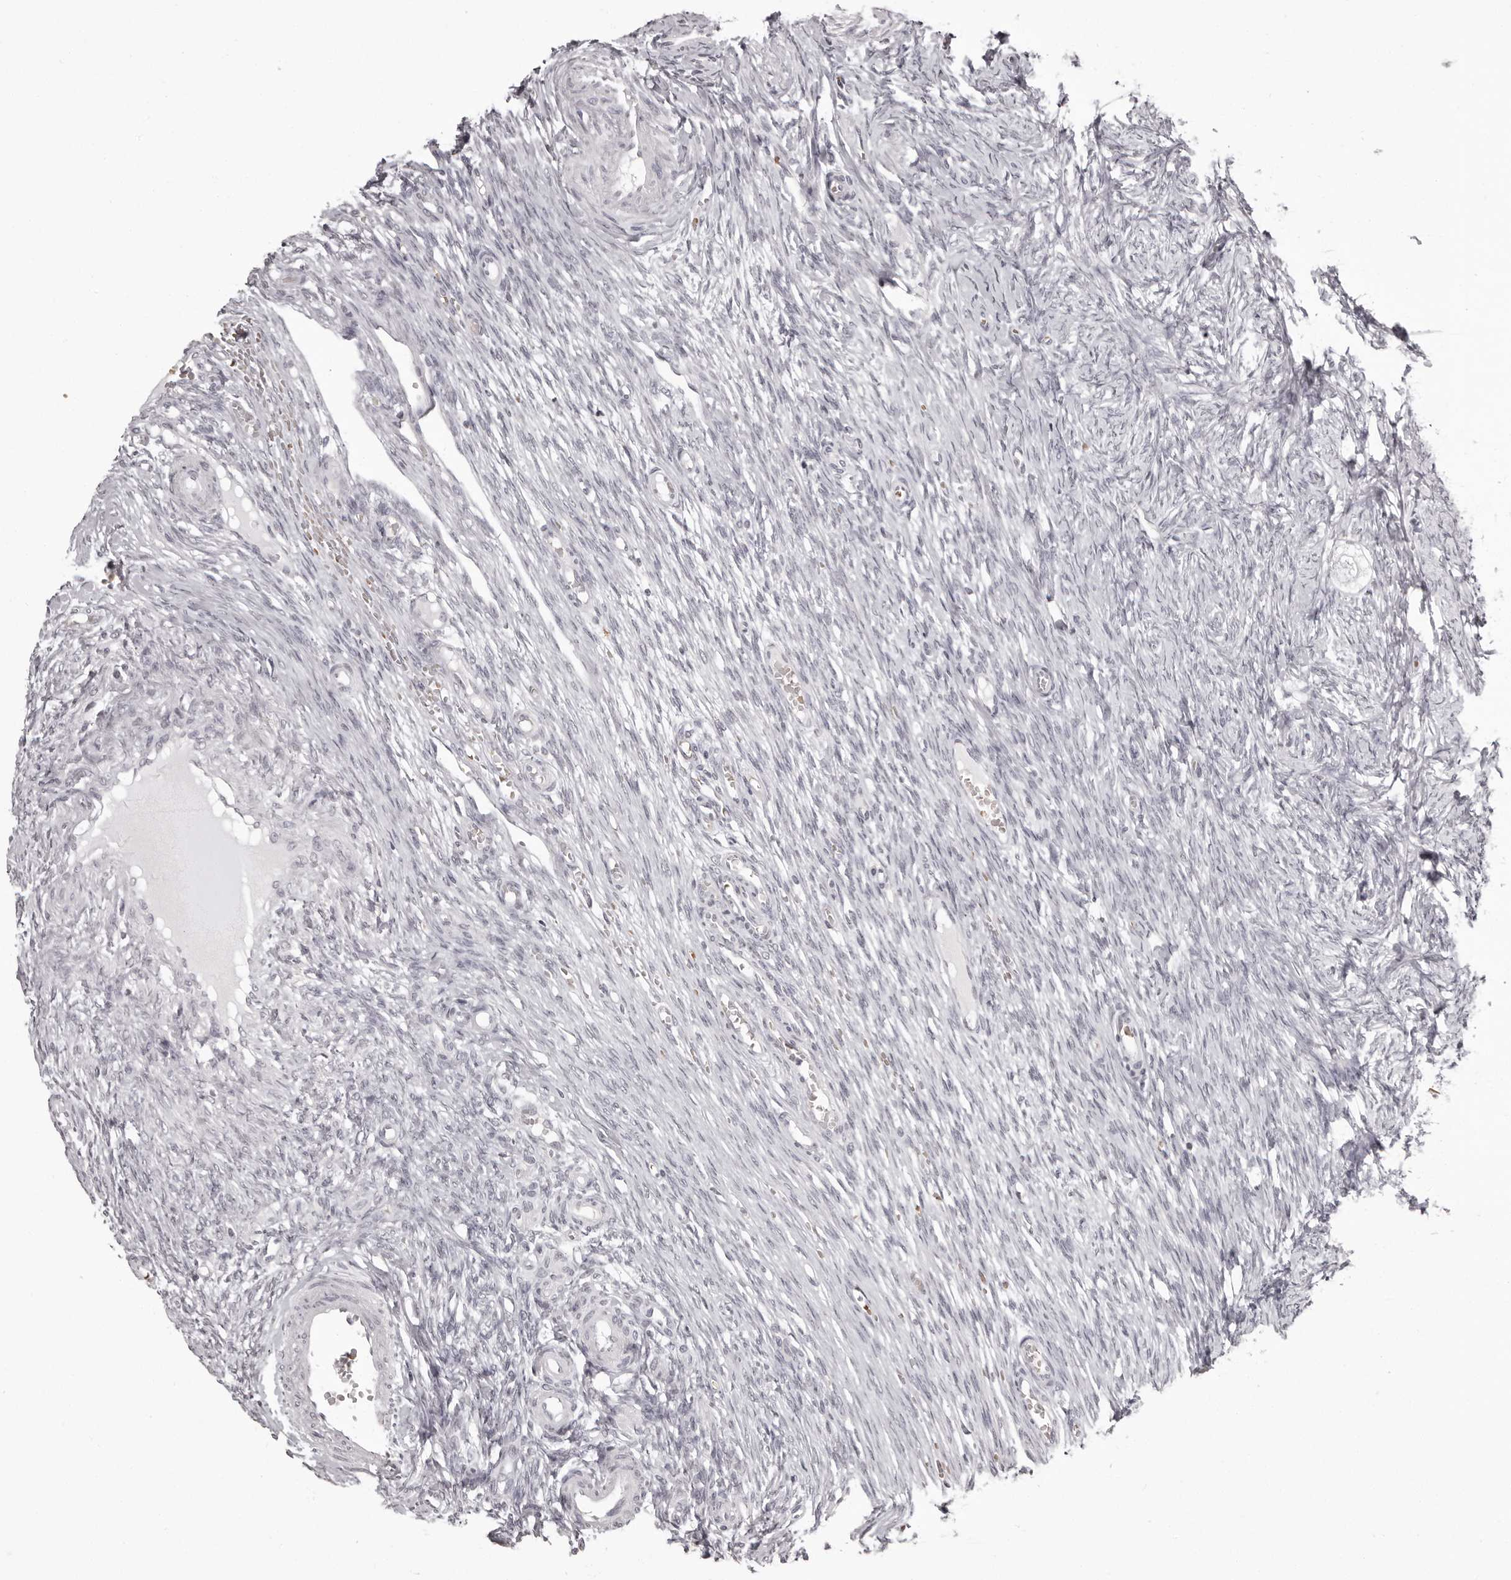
{"staining": {"intensity": "negative", "quantity": "none", "location": "none"}, "tissue": "ovary", "cell_type": "Ovarian stroma cells", "image_type": "normal", "snomed": [{"axis": "morphology", "description": "Adenocarcinoma, NOS"}, {"axis": "topography", "description": "Endometrium"}], "caption": "Immunohistochemical staining of benign human ovary shows no significant expression in ovarian stroma cells. (Immunohistochemistry (ihc), brightfield microscopy, high magnification).", "gene": "C8orf74", "patient": {"sex": "female", "age": 32}}